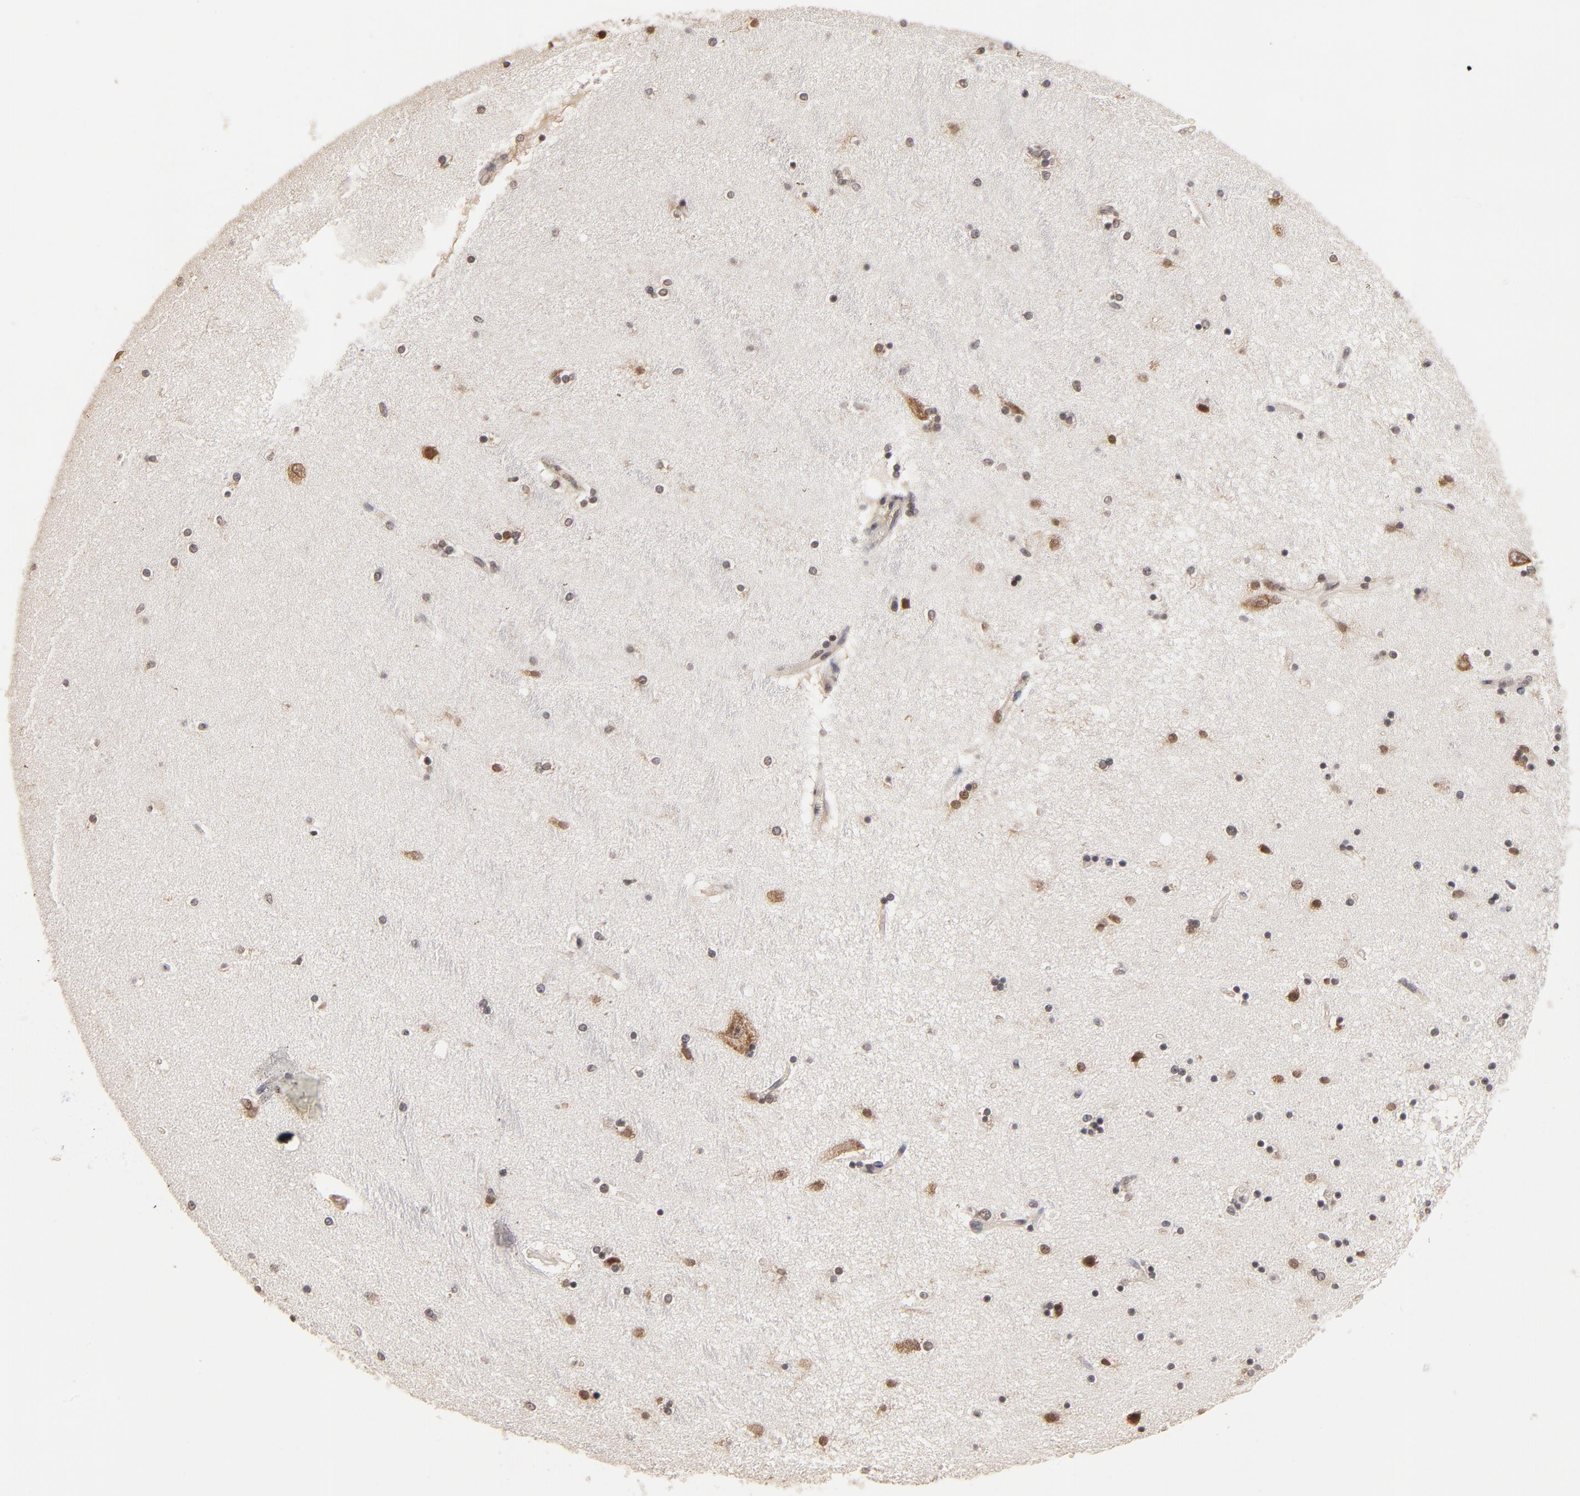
{"staining": {"intensity": "weak", "quantity": "25%-75%", "location": "nuclear"}, "tissue": "hippocampus", "cell_type": "Glial cells", "image_type": "normal", "snomed": [{"axis": "morphology", "description": "Normal tissue, NOS"}, {"axis": "topography", "description": "Hippocampus"}], "caption": "Immunohistochemical staining of normal hippocampus exhibits low levels of weak nuclear staining in about 25%-75% of glial cells.", "gene": "BRPF1", "patient": {"sex": "female", "age": 54}}